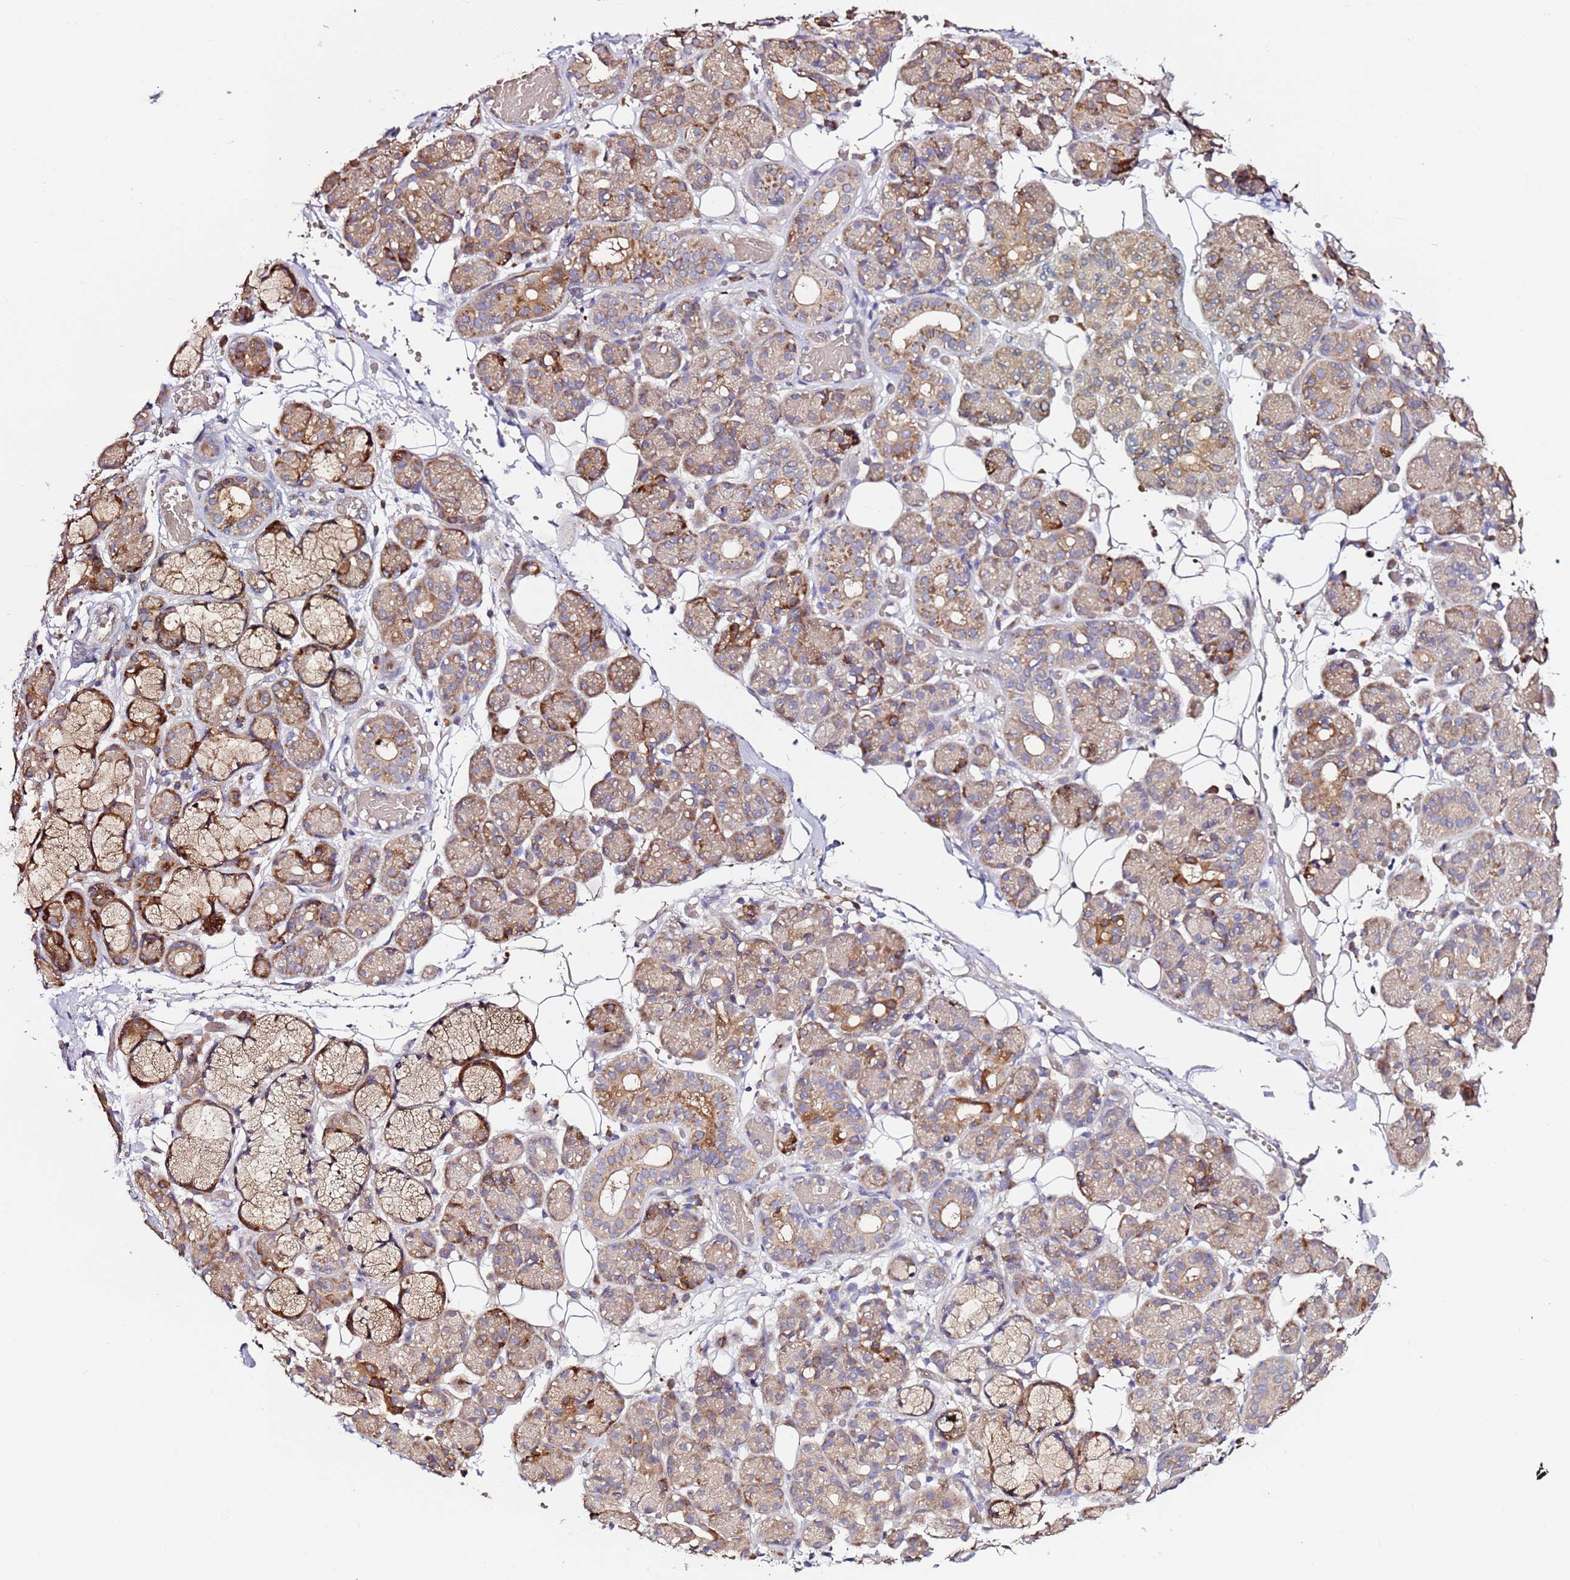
{"staining": {"intensity": "moderate", "quantity": "25%-75%", "location": "cytoplasmic/membranous"}, "tissue": "salivary gland", "cell_type": "Glandular cells", "image_type": "normal", "snomed": [{"axis": "morphology", "description": "Normal tissue, NOS"}, {"axis": "topography", "description": "Salivary gland"}], "caption": "Immunohistochemical staining of unremarkable salivary gland shows moderate cytoplasmic/membranous protein positivity in approximately 25%-75% of glandular cells.", "gene": "HSD17B7", "patient": {"sex": "male", "age": 63}}